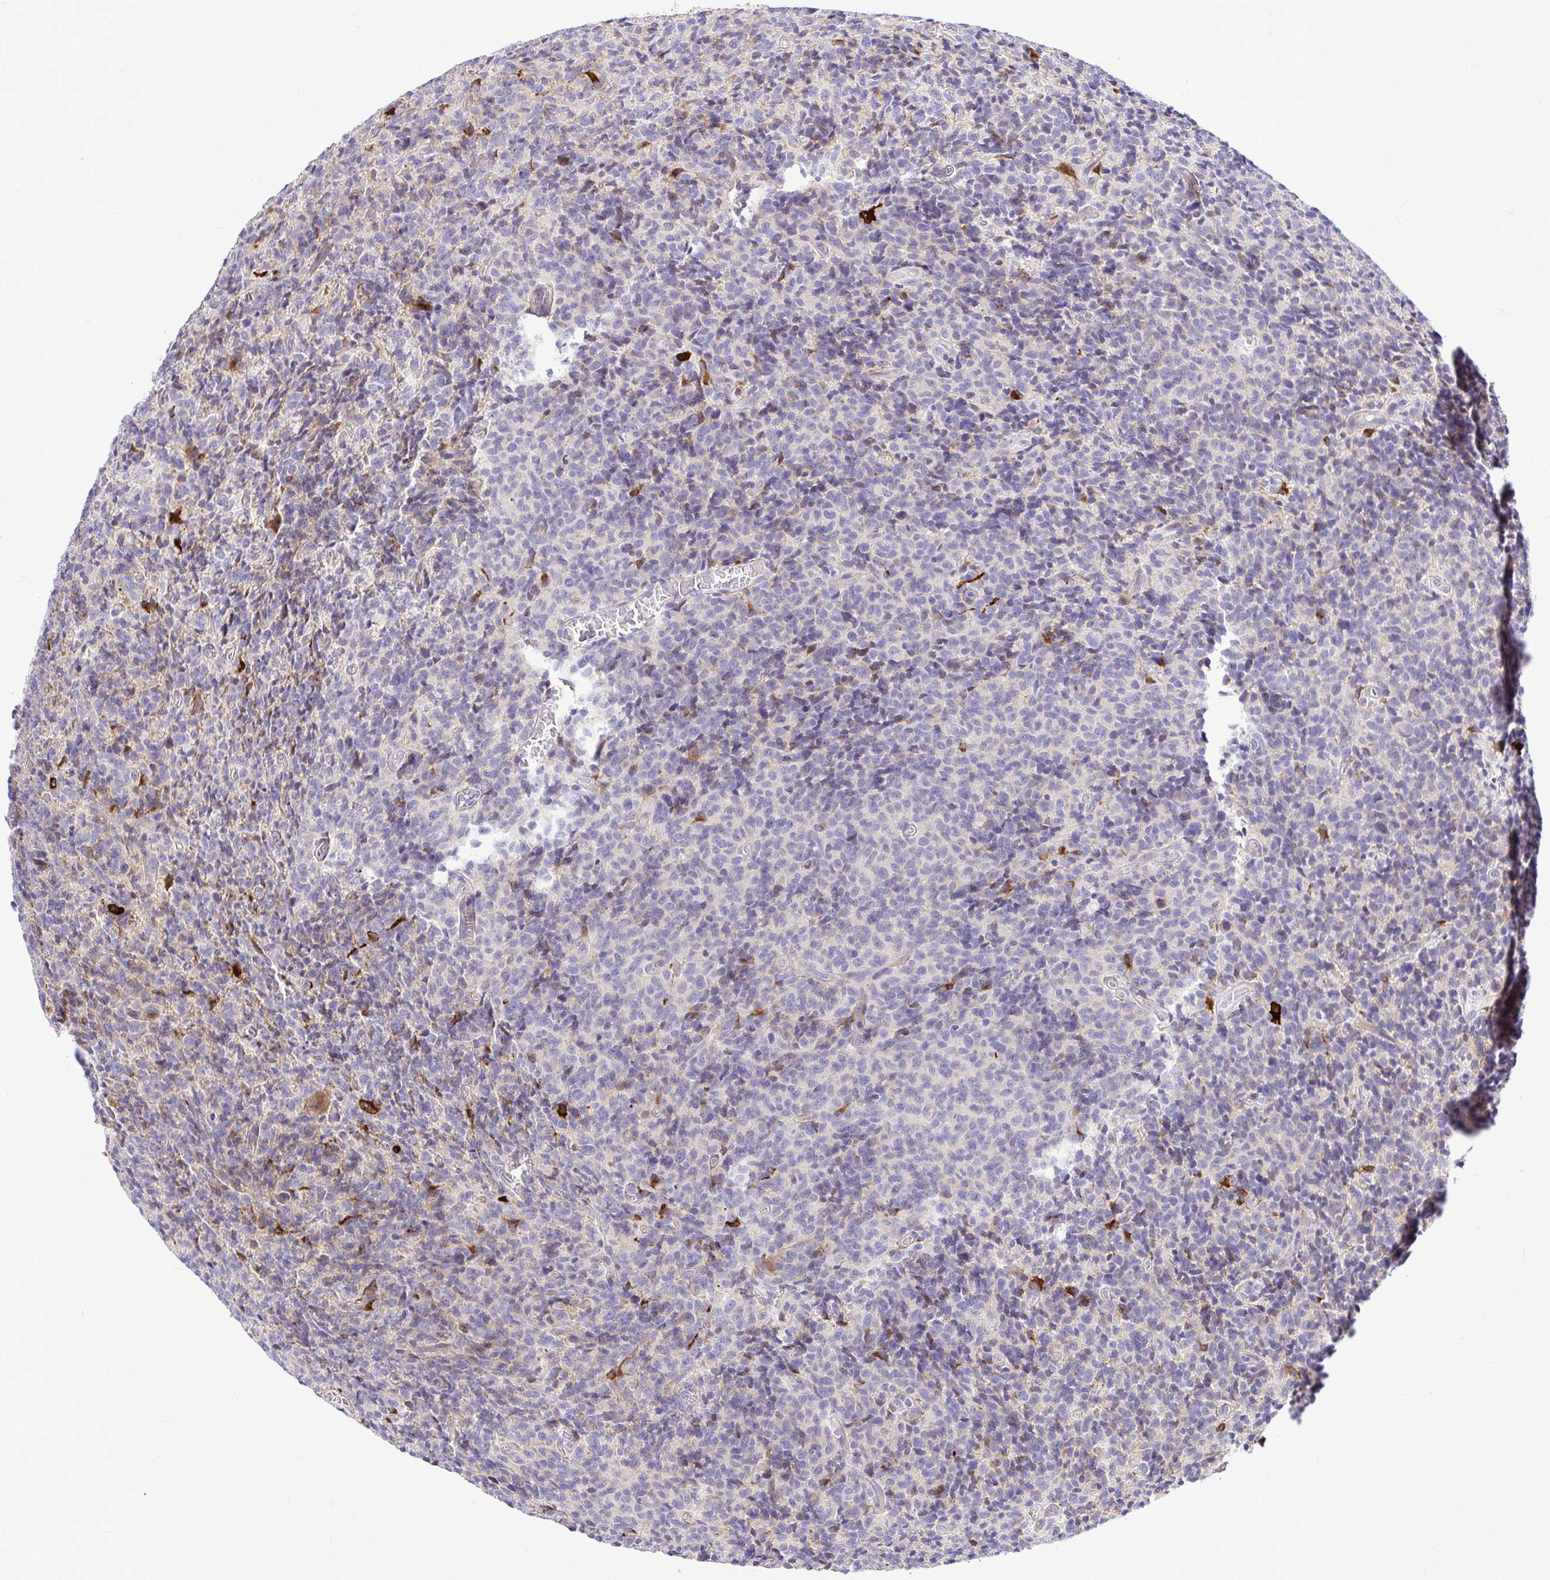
{"staining": {"intensity": "moderate", "quantity": "<25%", "location": "cytoplasmic/membranous"}, "tissue": "glioma", "cell_type": "Tumor cells", "image_type": "cancer", "snomed": [{"axis": "morphology", "description": "Glioma, malignant, High grade"}, {"axis": "topography", "description": "Brain"}], "caption": "Human glioma stained with a protein marker reveals moderate staining in tumor cells.", "gene": "GABBR2", "patient": {"sex": "male", "age": 76}}